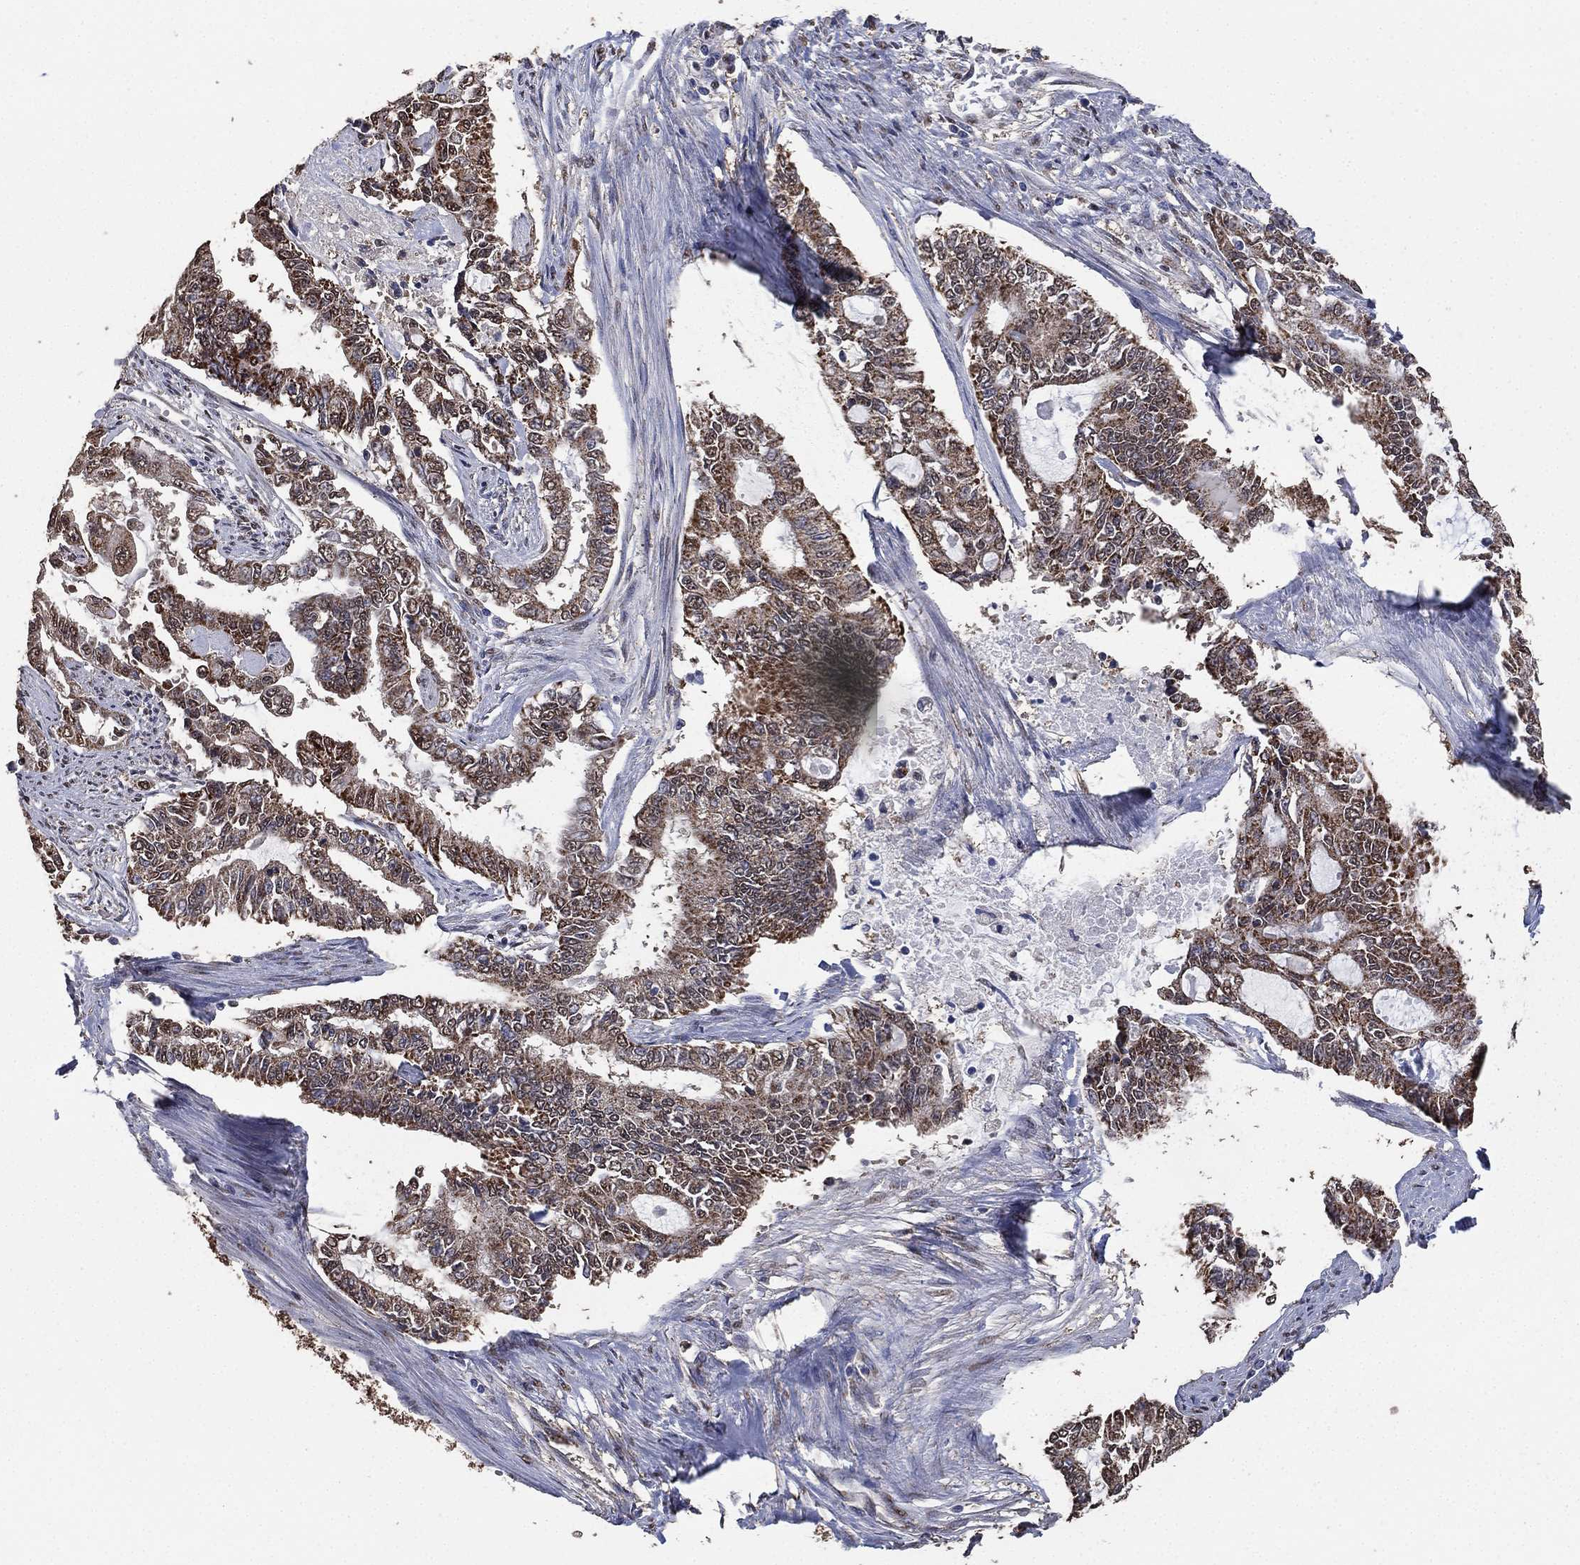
{"staining": {"intensity": "moderate", "quantity": "25%-75%", "location": "cytoplasmic/membranous"}, "tissue": "endometrial cancer", "cell_type": "Tumor cells", "image_type": "cancer", "snomed": [{"axis": "morphology", "description": "Adenocarcinoma, NOS"}, {"axis": "topography", "description": "Uterus"}], "caption": "Adenocarcinoma (endometrial) was stained to show a protein in brown. There is medium levels of moderate cytoplasmic/membranous expression in about 25%-75% of tumor cells.", "gene": "ALDH7A1", "patient": {"sex": "female", "age": 59}}